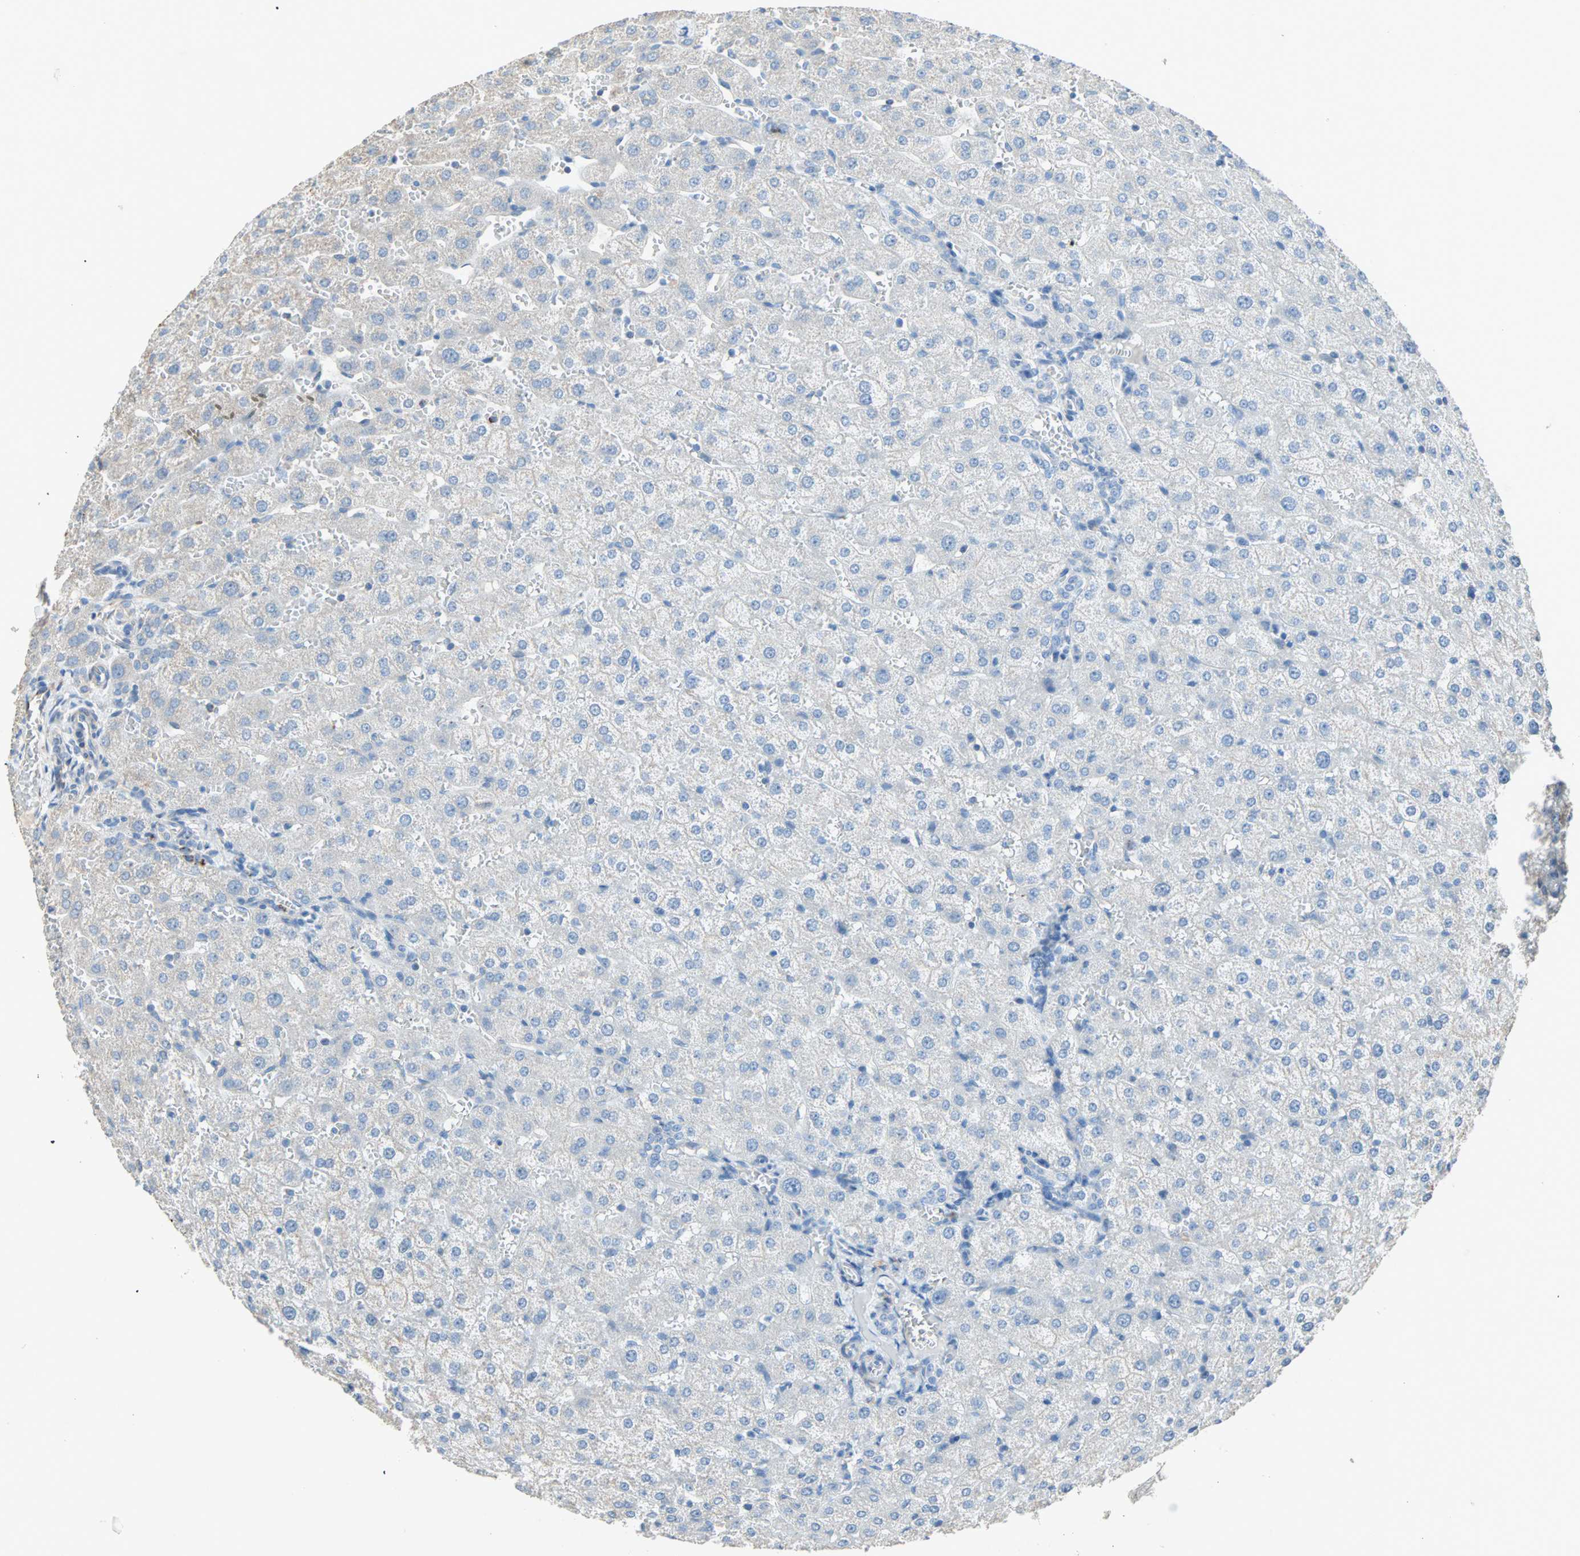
{"staining": {"intensity": "weak", "quantity": "<25%", "location": "cytoplasmic/membranous"}, "tissue": "liver", "cell_type": "Cholangiocytes", "image_type": "normal", "snomed": [{"axis": "morphology", "description": "Normal tissue, NOS"}, {"axis": "morphology", "description": "Fibrosis, NOS"}, {"axis": "topography", "description": "Liver"}], "caption": "The photomicrograph shows no significant positivity in cholangiocytes of liver.", "gene": "ACVRL1", "patient": {"sex": "female", "age": 29}}